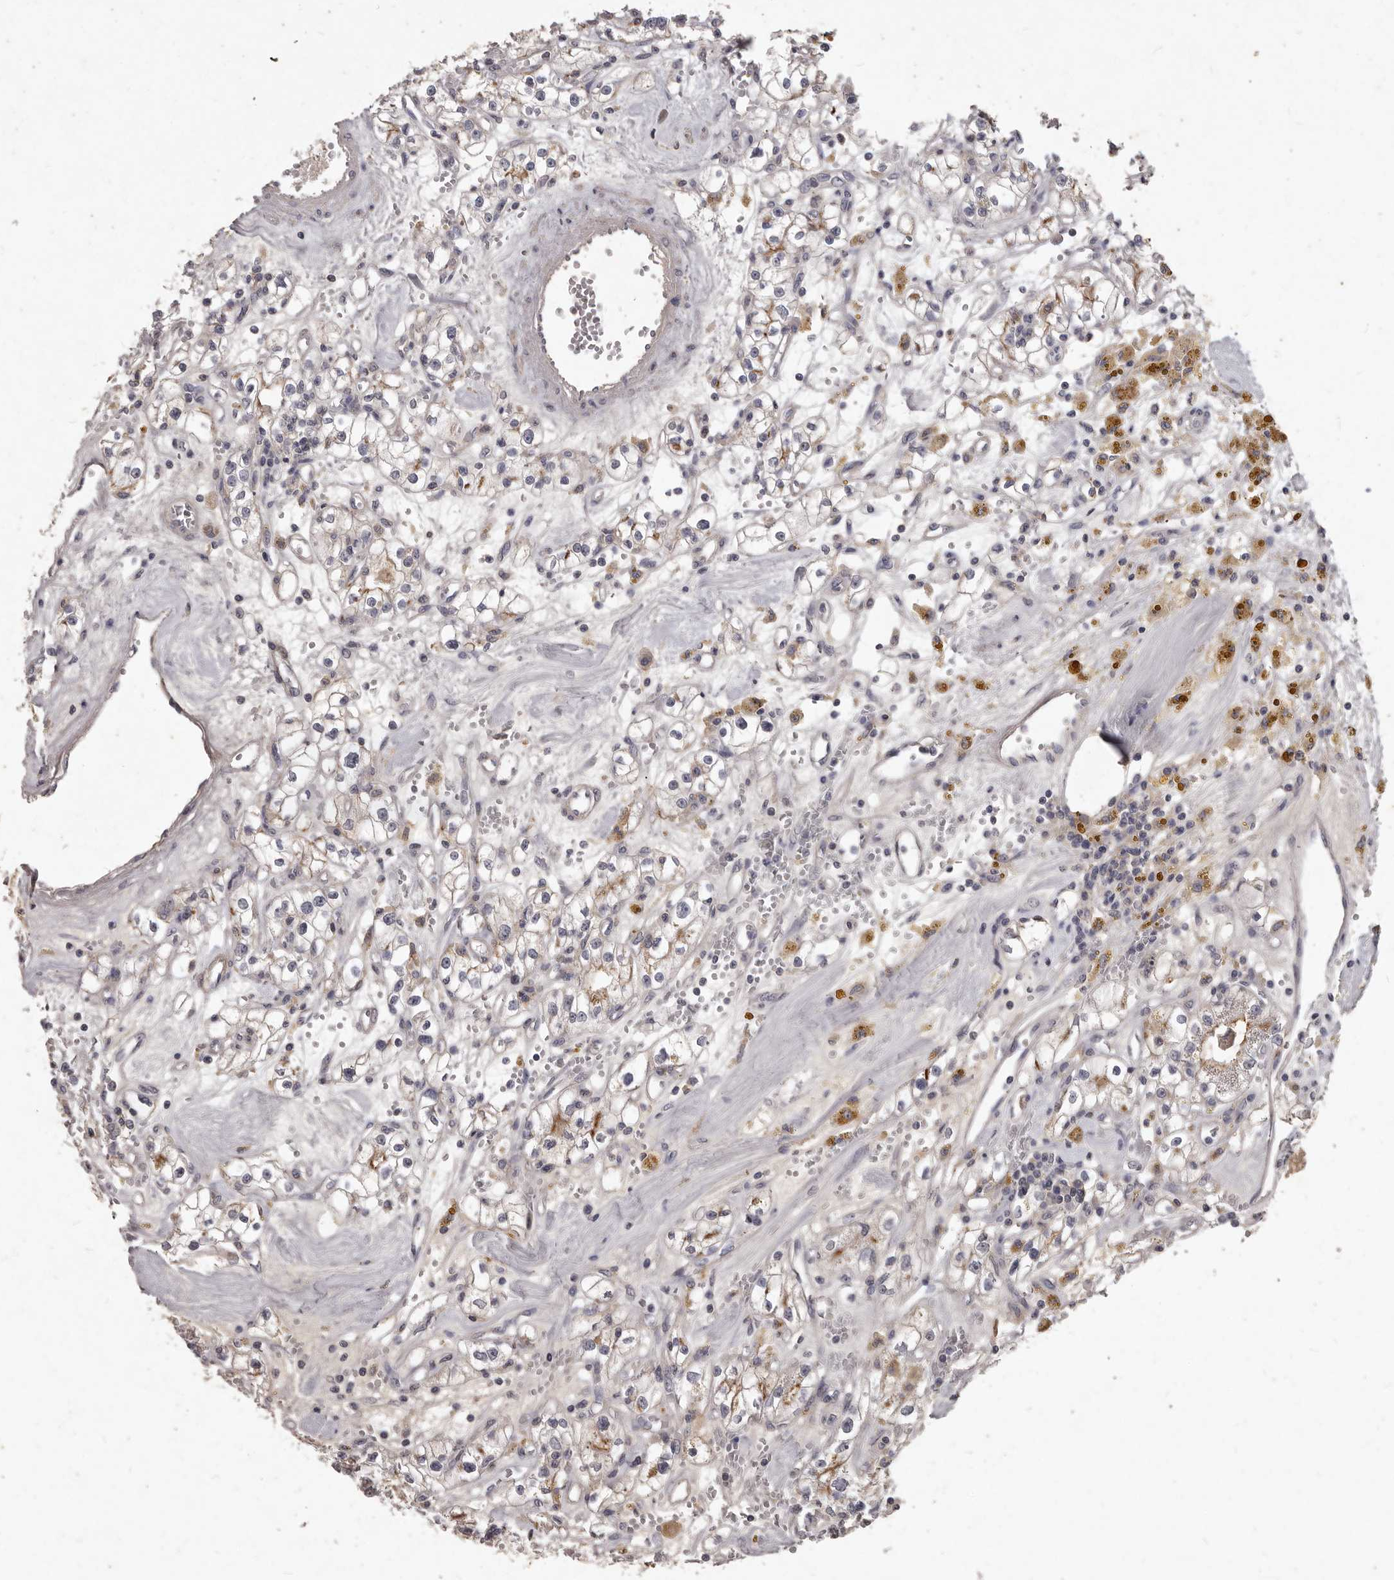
{"staining": {"intensity": "weak", "quantity": "<25%", "location": "cytoplasmic/membranous"}, "tissue": "renal cancer", "cell_type": "Tumor cells", "image_type": "cancer", "snomed": [{"axis": "morphology", "description": "Adenocarcinoma, NOS"}, {"axis": "topography", "description": "Kidney"}], "caption": "DAB immunohistochemical staining of renal cancer (adenocarcinoma) exhibits no significant staining in tumor cells.", "gene": "GPRC5C", "patient": {"sex": "male", "age": 56}}